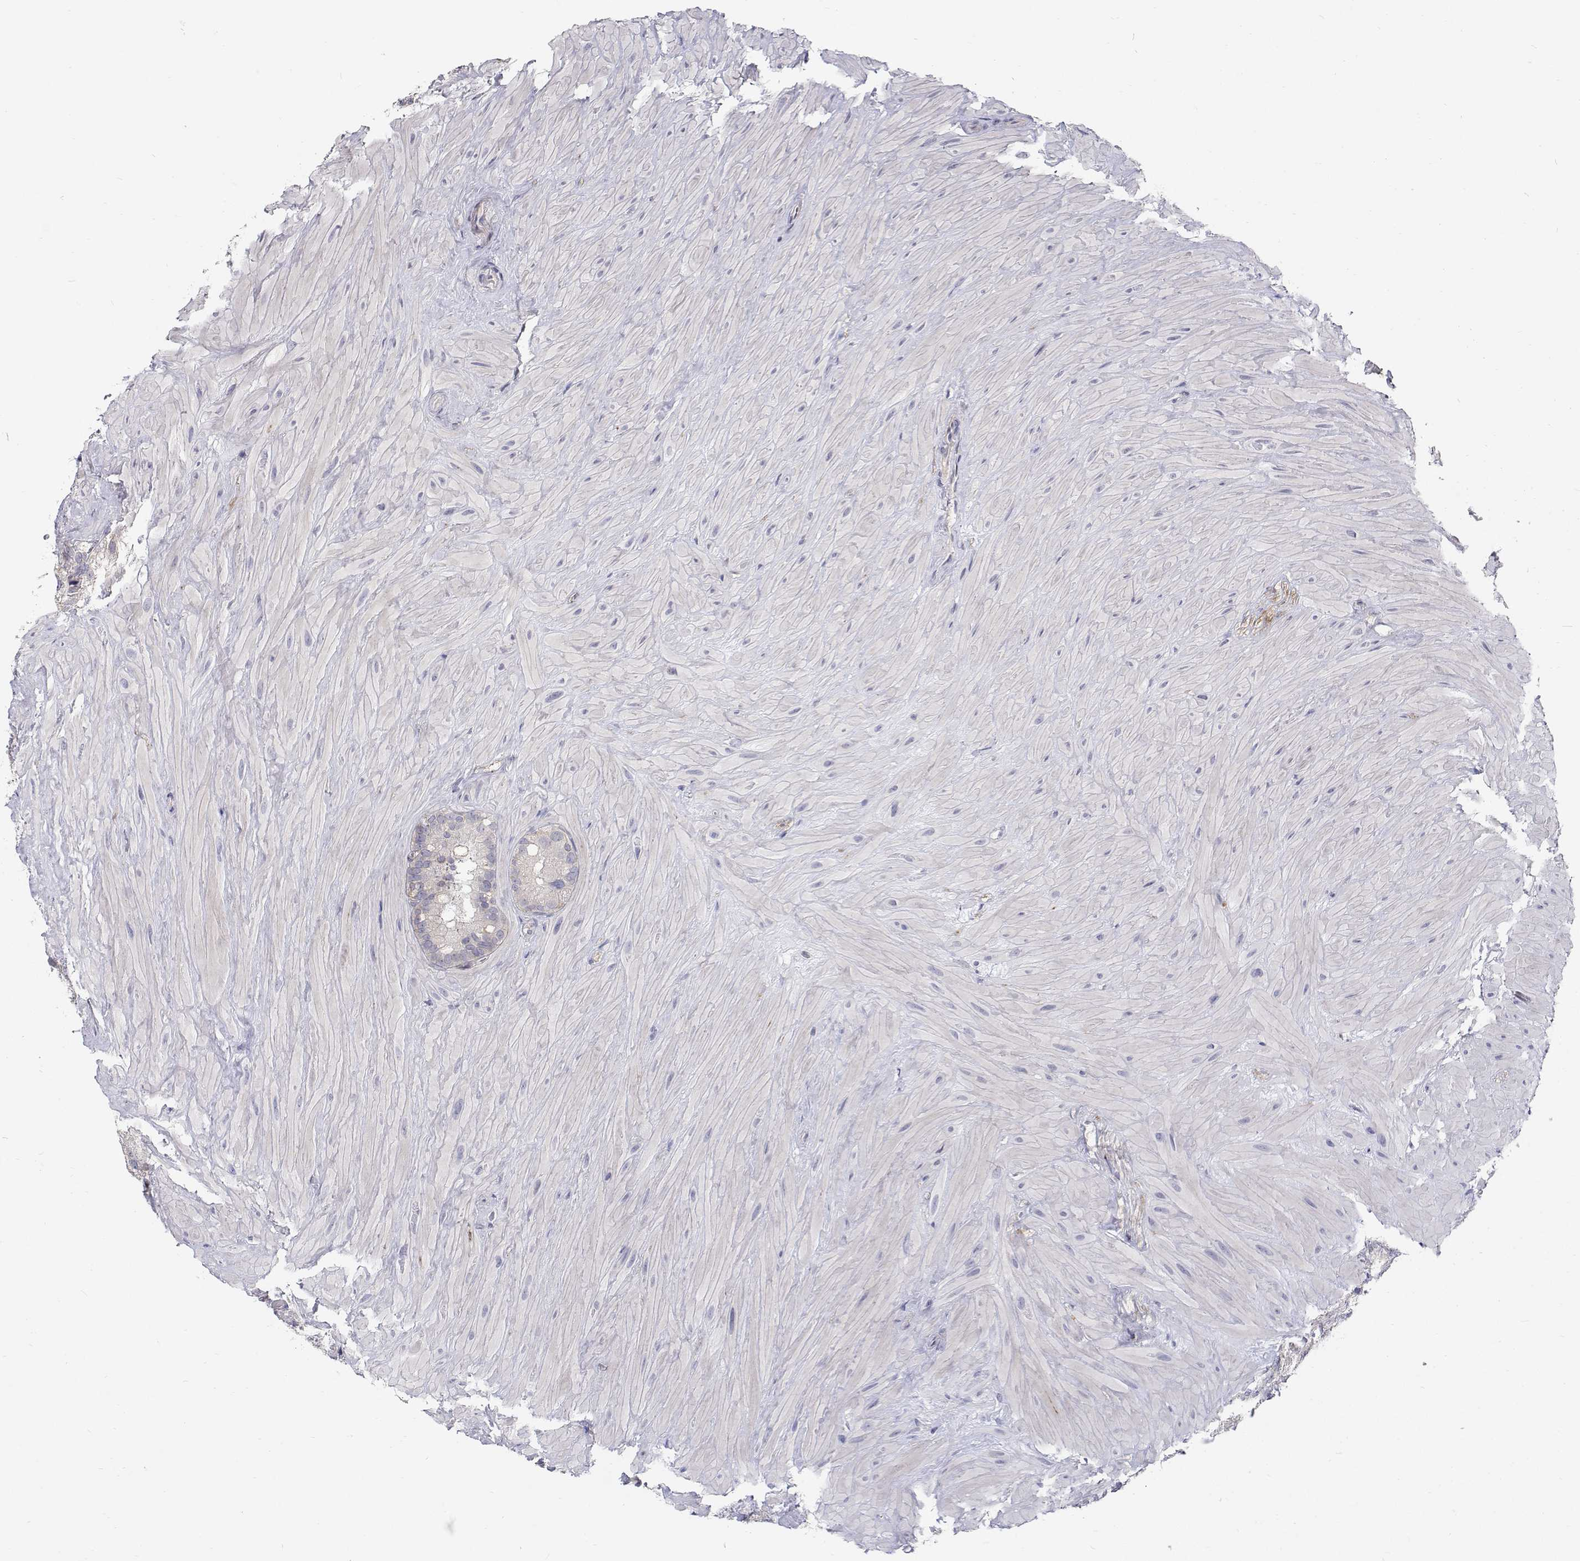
{"staining": {"intensity": "negative", "quantity": "none", "location": "none"}, "tissue": "seminal vesicle", "cell_type": "Glandular cells", "image_type": "normal", "snomed": [{"axis": "morphology", "description": "Normal tissue, NOS"}, {"axis": "topography", "description": "Seminal veicle"}], "caption": "IHC image of benign seminal vesicle: human seminal vesicle stained with DAB demonstrates no significant protein staining in glandular cells. (Stains: DAB immunohistochemistry with hematoxylin counter stain, Microscopy: brightfield microscopy at high magnification).", "gene": "MYPN", "patient": {"sex": "male", "age": 60}}